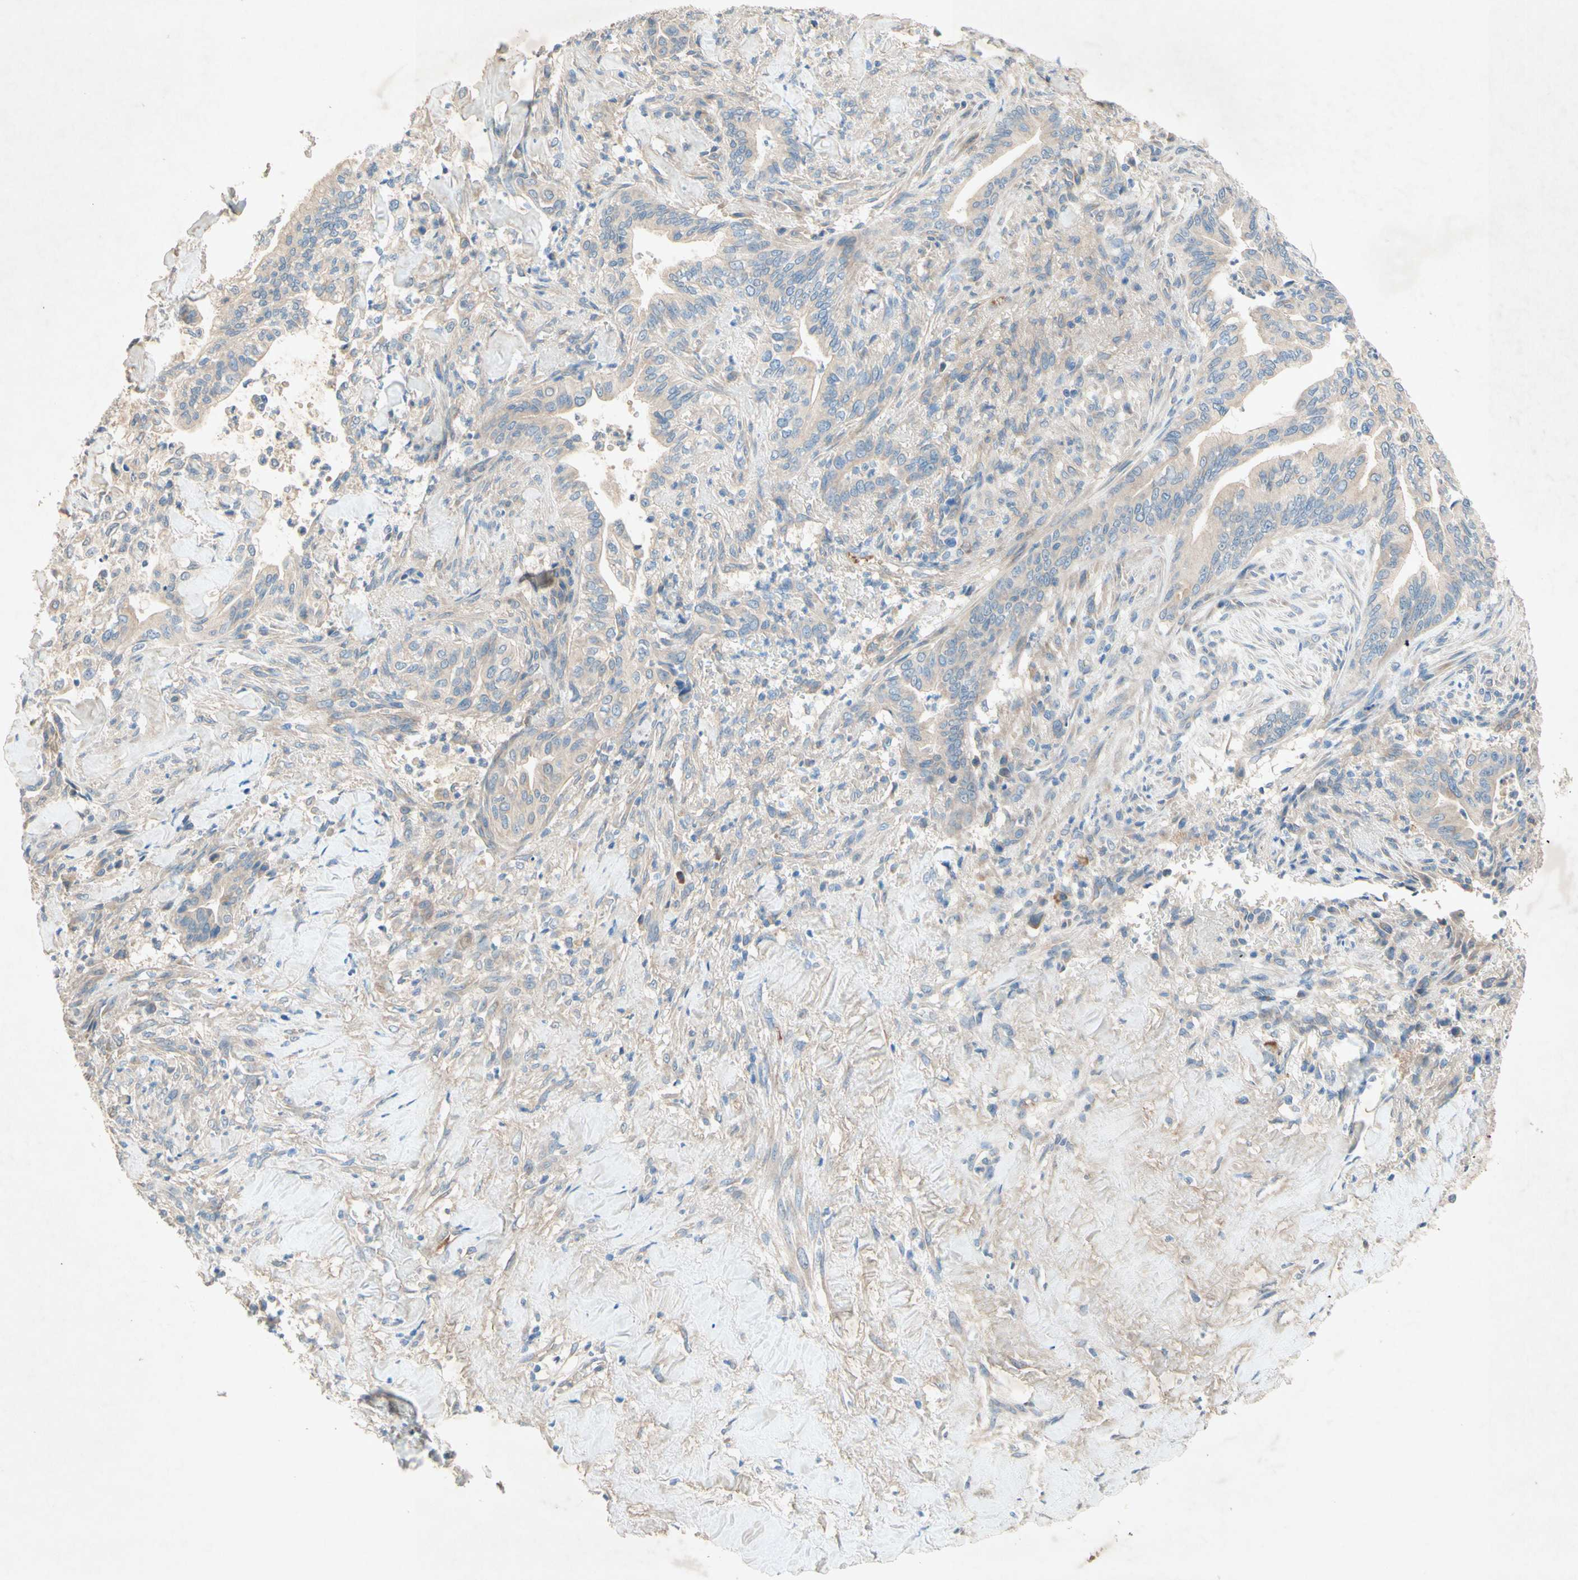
{"staining": {"intensity": "negative", "quantity": "none", "location": "none"}, "tissue": "liver cancer", "cell_type": "Tumor cells", "image_type": "cancer", "snomed": [{"axis": "morphology", "description": "Cholangiocarcinoma"}, {"axis": "topography", "description": "Liver"}], "caption": "High power microscopy micrograph of an immunohistochemistry (IHC) micrograph of liver cholangiocarcinoma, revealing no significant positivity in tumor cells. (DAB immunohistochemistry, high magnification).", "gene": "IL2", "patient": {"sex": "female", "age": 67}}